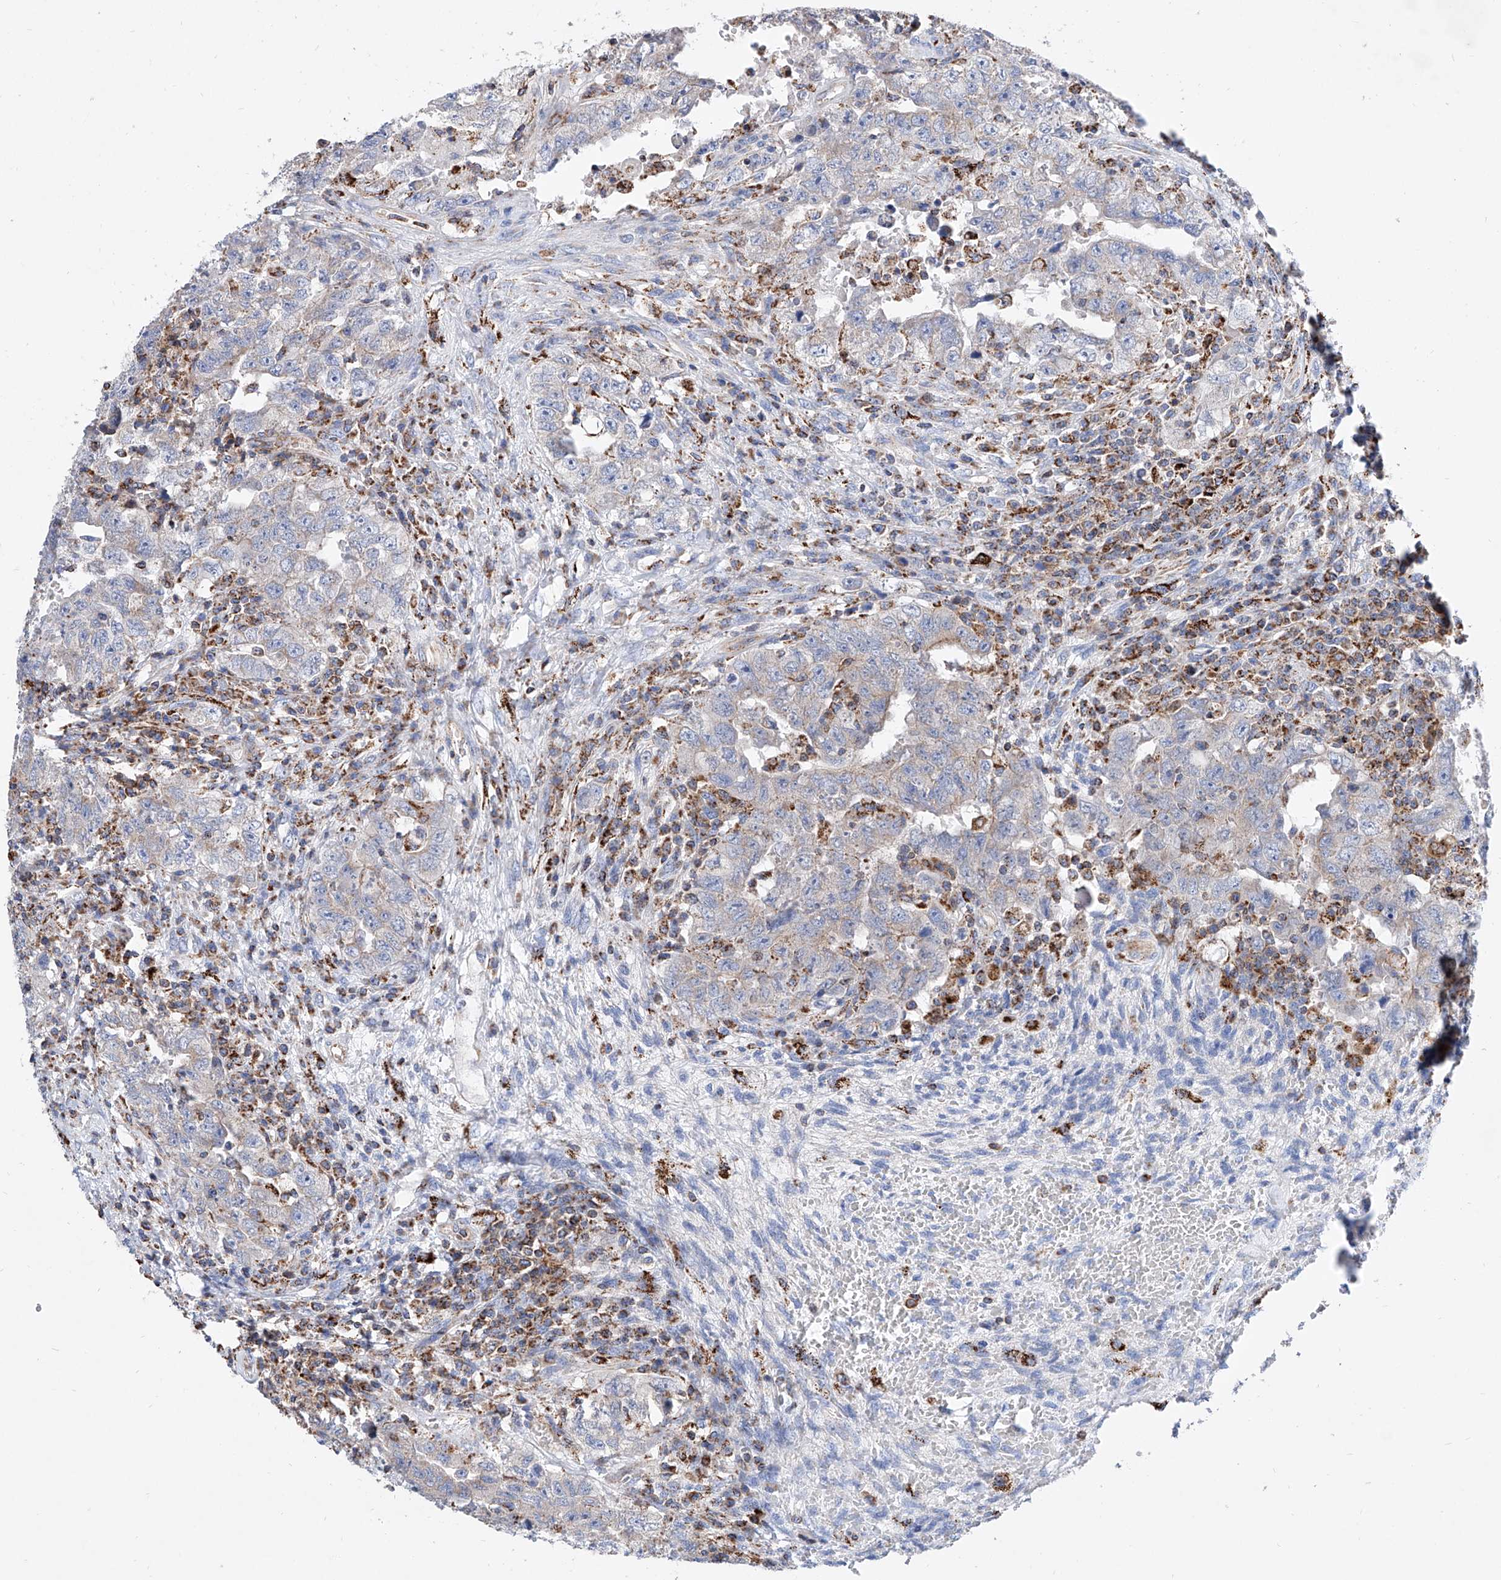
{"staining": {"intensity": "weak", "quantity": "<25%", "location": "cytoplasmic/membranous"}, "tissue": "testis cancer", "cell_type": "Tumor cells", "image_type": "cancer", "snomed": [{"axis": "morphology", "description": "Carcinoma, Embryonal, NOS"}, {"axis": "topography", "description": "Testis"}], "caption": "Photomicrograph shows no significant protein expression in tumor cells of testis embryonal carcinoma.", "gene": "CPNE5", "patient": {"sex": "male", "age": 26}}